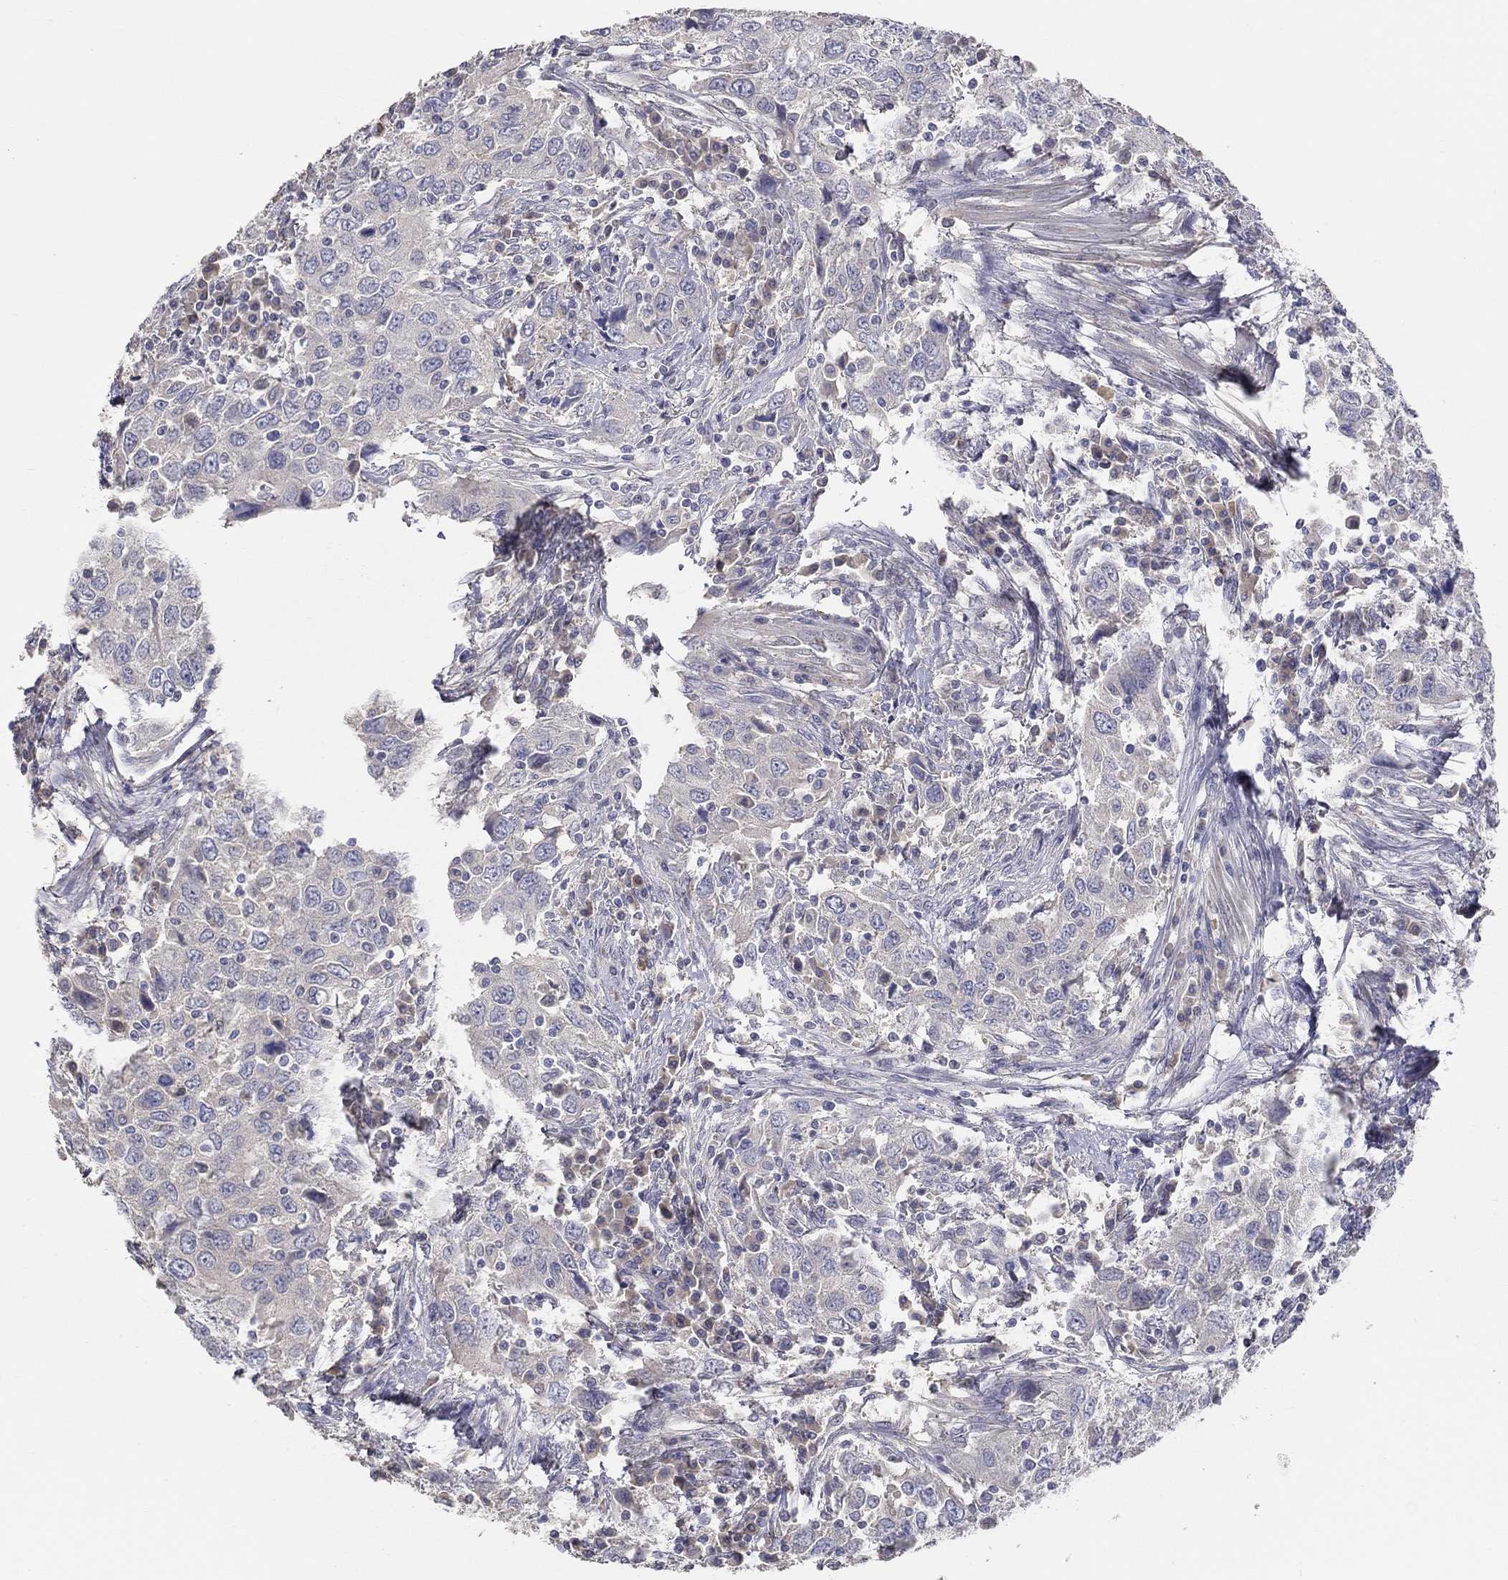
{"staining": {"intensity": "negative", "quantity": "none", "location": "none"}, "tissue": "urothelial cancer", "cell_type": "Tumor cells", "image_type": "cancer", "snomed": [{"axis": "morphology", "description": "Urothelial carcinoma, High grade"}, {"axis": "topography", "description": "Urinary bladder"}], "caption": "This is a photomicrograph of IHC staining of urothelial carcinoma (high-grade), which shows no expression in tumor cells.", "gene": "DOCK3", "patient": {"sex": "male", "age": 76}}